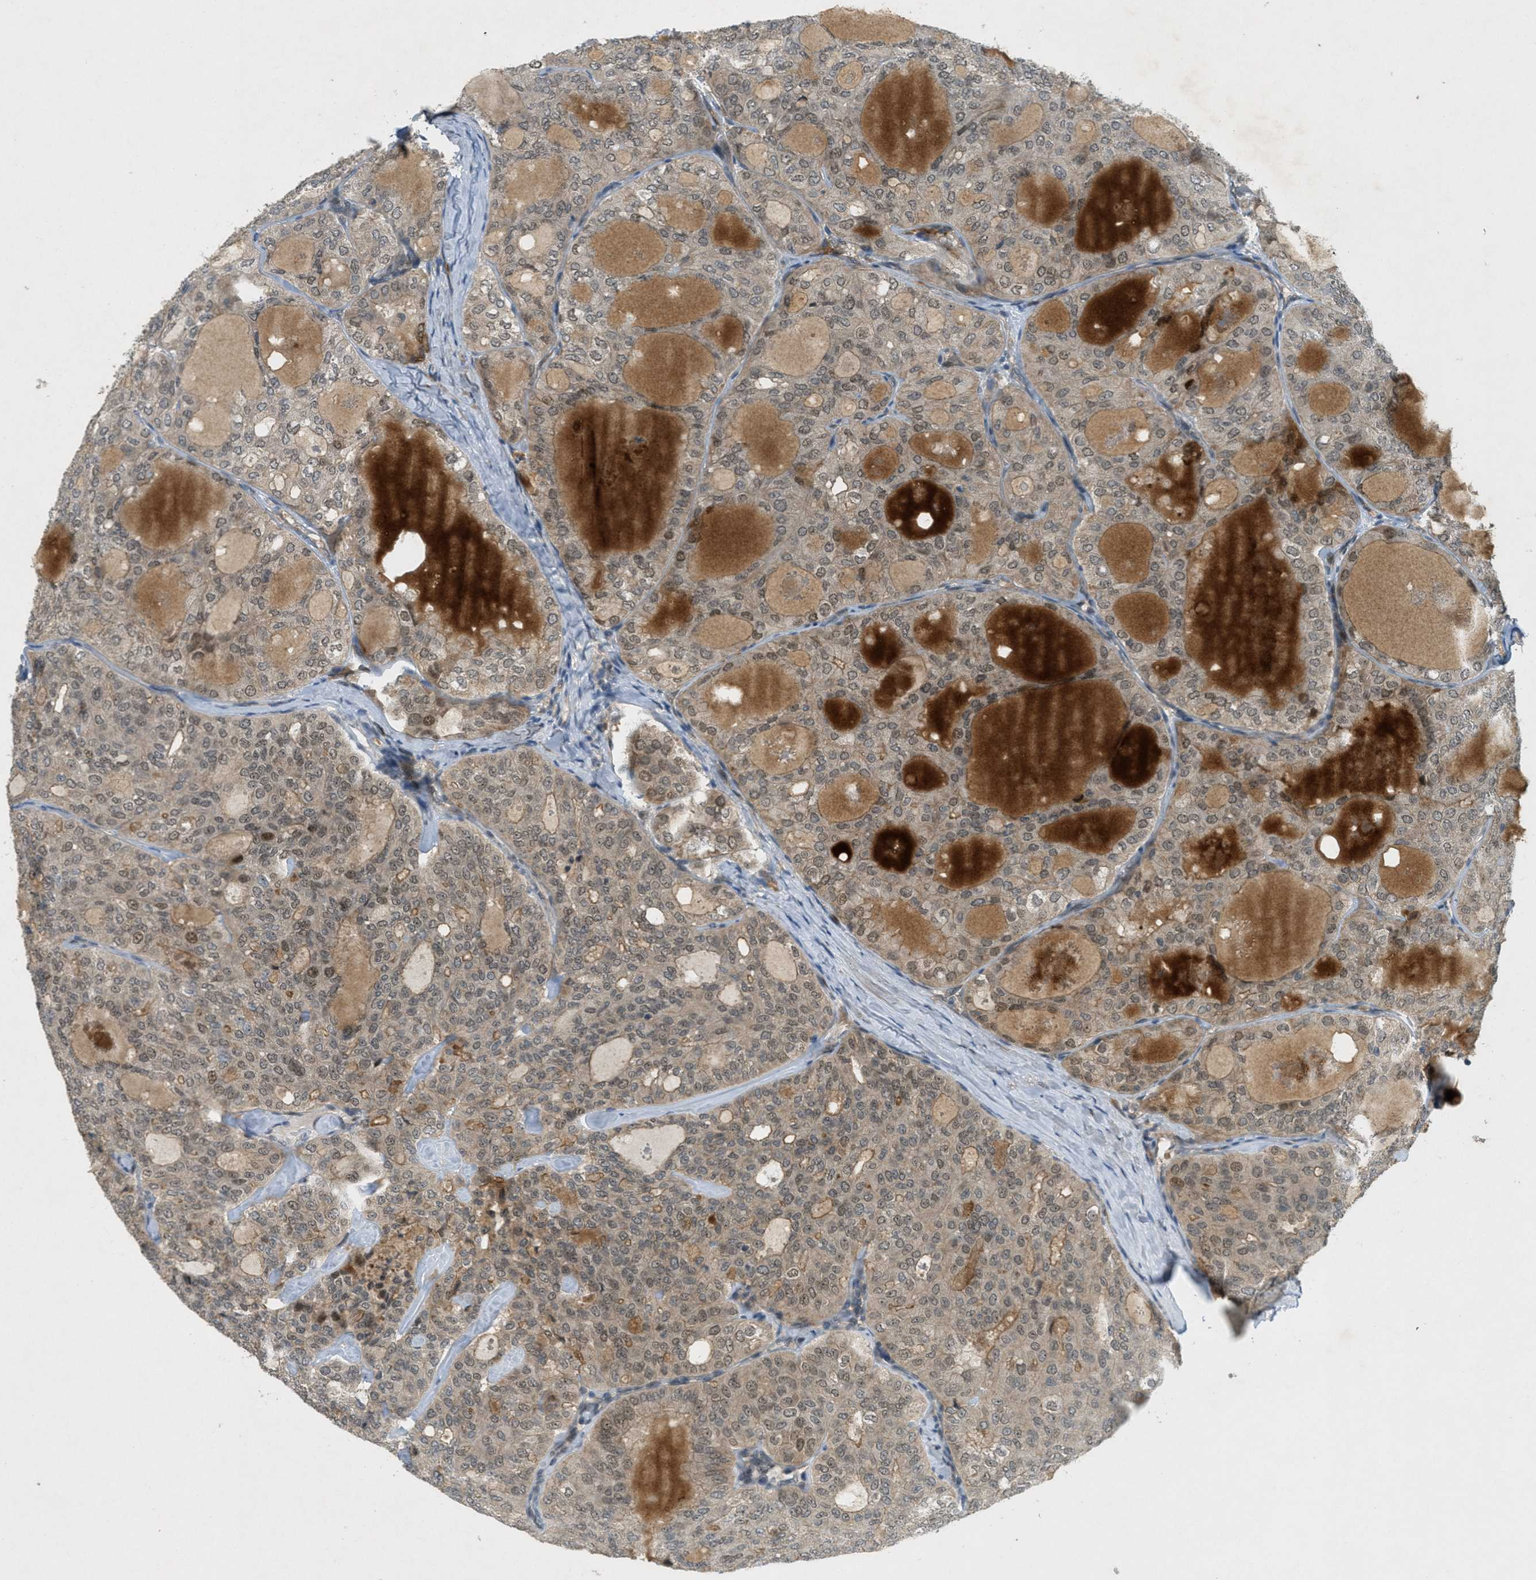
{"staining": {"intensity": "weak", "quantity": ">75%", "location": "cytoplasmic/membranous"}, "tissue": "thyroid cancer", "cell_type": "Tumor cells", "image_type": "cancer", "snomed": [{"axis": "morphology", "description": "Follicular adenoma carcinoma, NOS"}, {"axis": "topography", "description": "Thyroid gland"}], "caption": "Immunohistochemical staining of human thyroid follicular adenoma carcinoma shows weak cytoplasmic/membranous protein positivity in approximately >75% of tumor cells.", "gene": "STK11", "patient": {"sex": "male", "age": 75}}